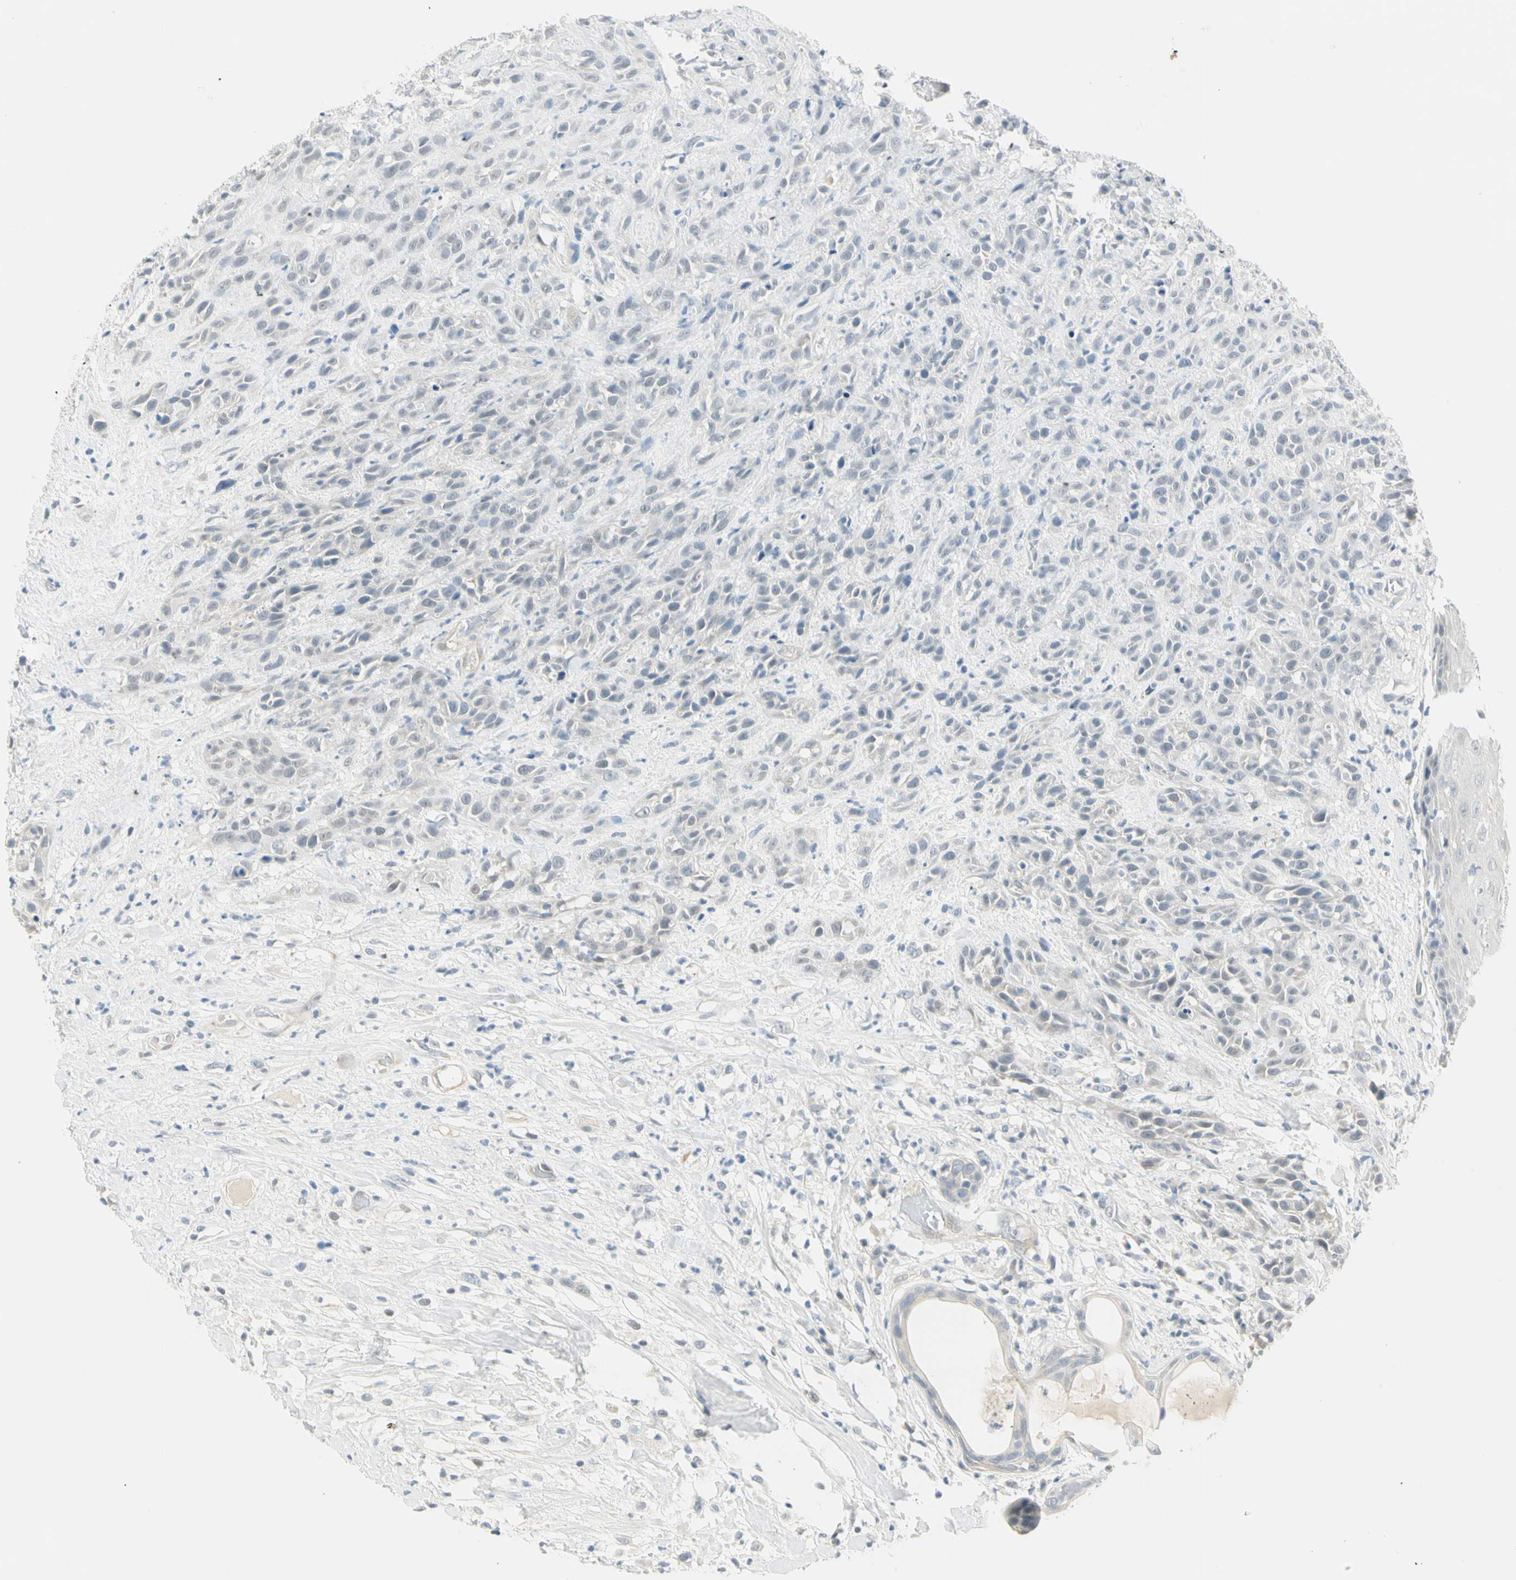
{"staining": {"intensity": "negative", "quantity": "none", "location": "none"}, "tissue": "head and neck cancer", "cell_type": "Tumor cells", "image_type": "cancer", "snomed": [{"axis": "morphology", "description": "Normal tissue, NOS"}, {"axis": "morphology", "description": "Squamous cell carcinoma, NOS"}, {"axis": "topography", "description": "Cartilage tissue"}, {"axis": "topography", "description": "Head-Neck"}], "caption": "Squamous cell carcinoma (head and neck) was stained to show a protein in brown. There is no significant expression in tumor cells. (Immunohistochemistry (ihc), brightfield microscopy, high magnification).", "gene": "MLLT10", "patient": {"sex": "male", "age": 62}}